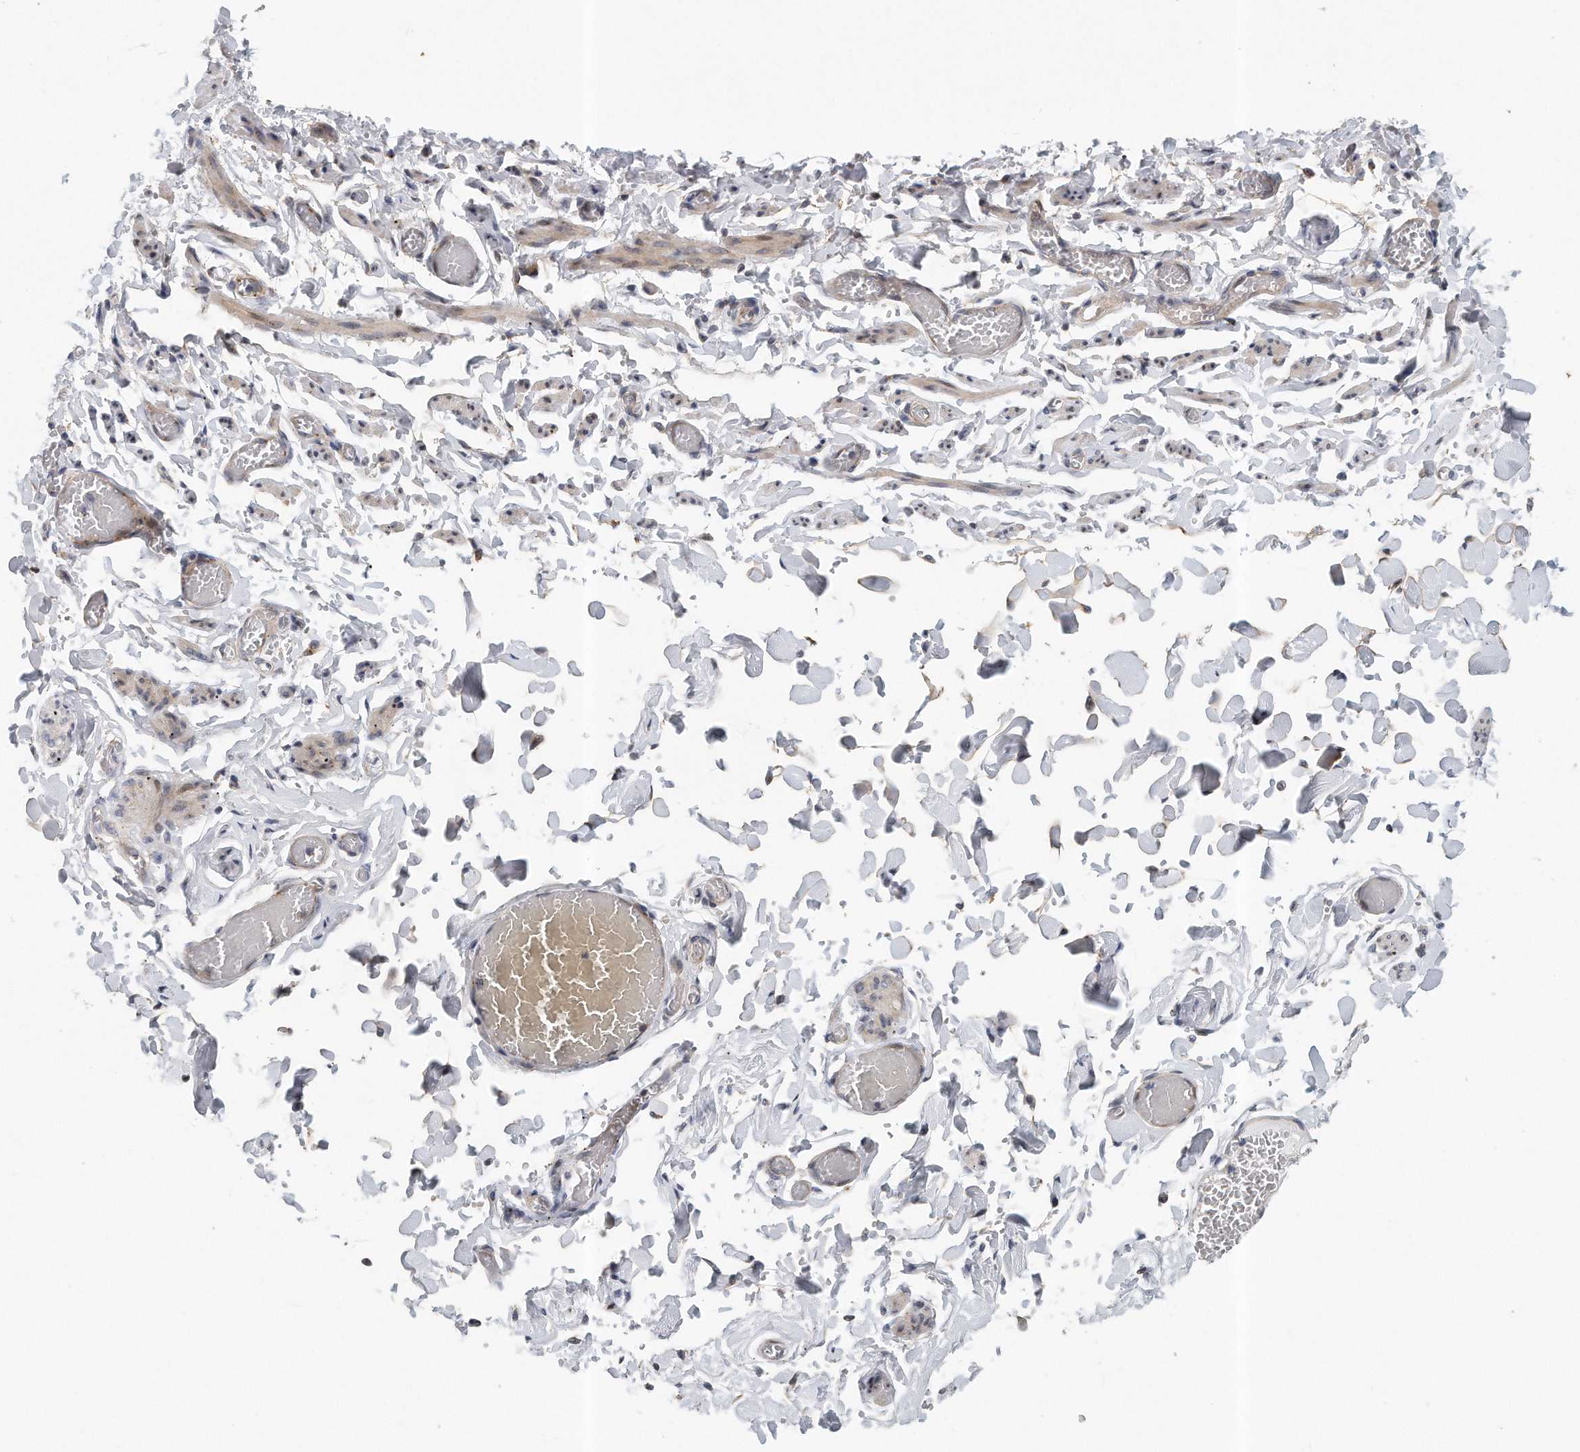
{"staining": {"intensity": "negative", "quantity": "none", "location": "none"}, "tissue": "adipose tissue", "cell_type": "Adipocytes", "image_type": "normal", "snomed": [{"axis": "morphology", "description": "Normal tissue, NOS"}, {"axis": "topography", "description": "Vascular tissue"}, {"axis": "topography", "description": "Fallopian tube"}, {"axis": "topography", "description": "Ovary"}], "caption": "This is a micrograph of immunohistochemistry staining of normal adipose tissue, which shows no staining in adipocytes.", "gene": "PCDH8", "patient": {"sex": "female", "age": 67}}